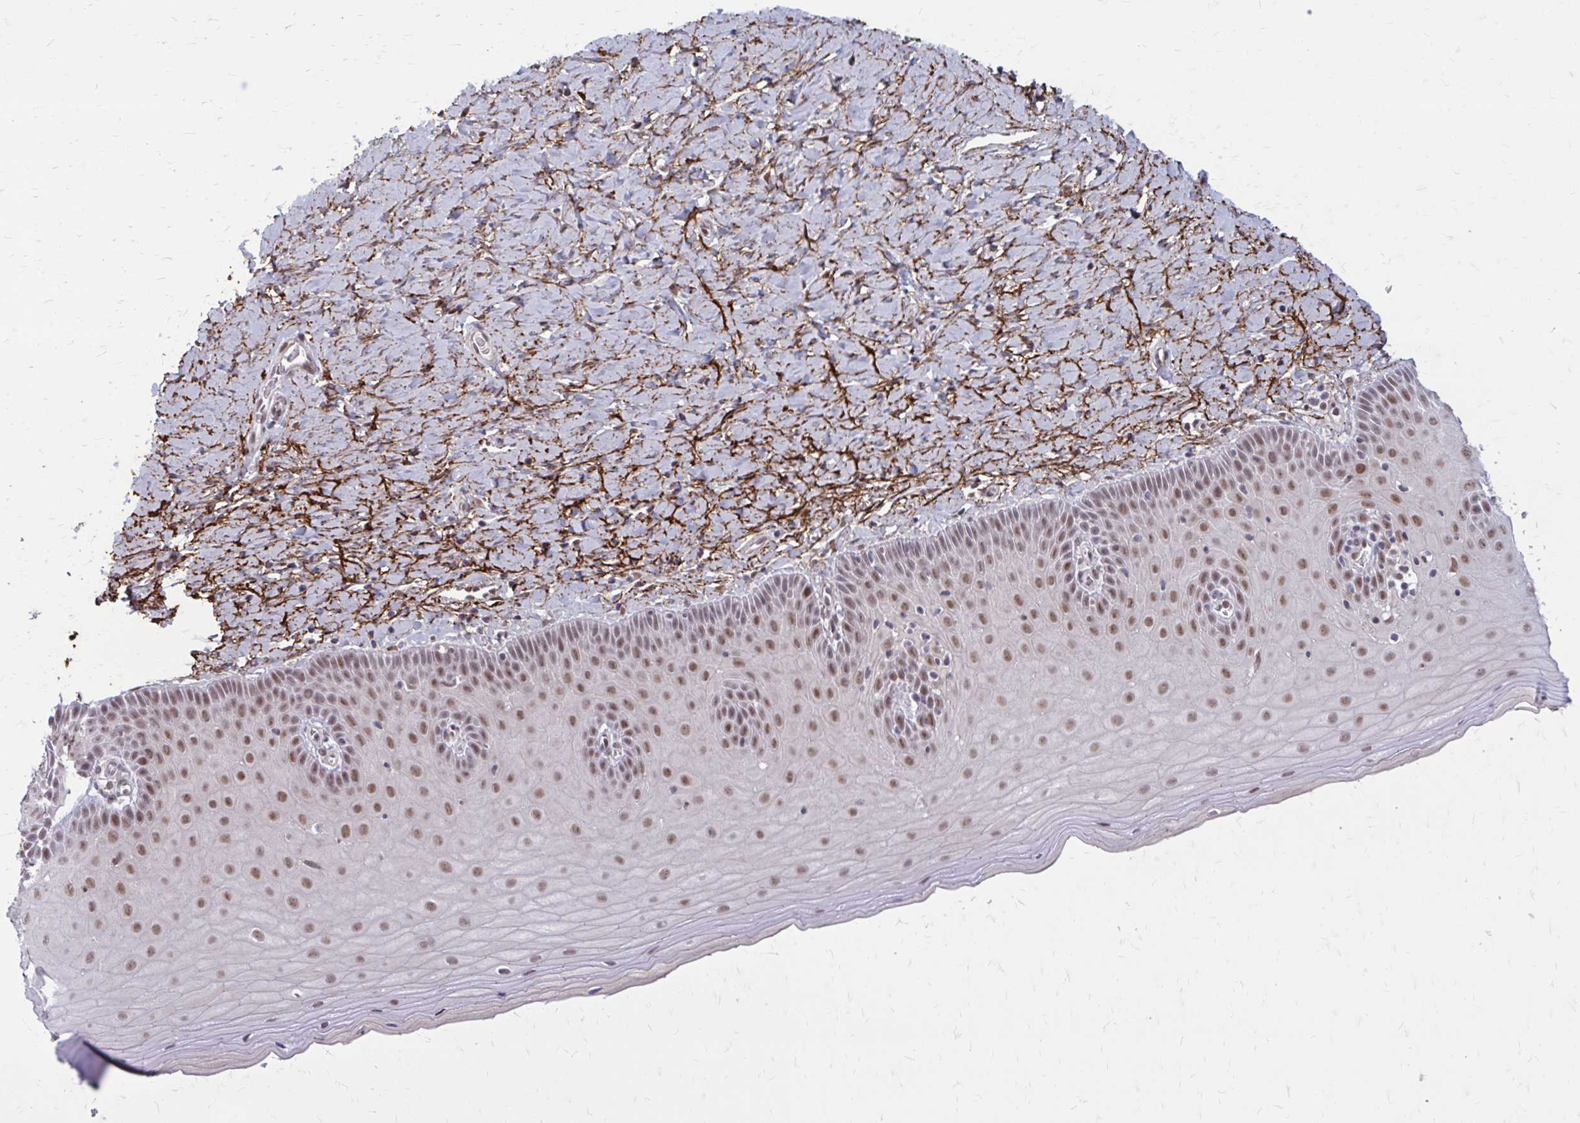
{"staining": {"intensity": "moderate", "quantity": ">75%", "location": "nuclear"}, "tissue": "cervix", "cell_type": "Glandular cells", "image_type": "normal", "snomed": [{"axis": "morphology", "description": "Normal tissue, NOS"}, {"axis": "topography", "description": "Cervix"}], "caption": "Moderate nuclear protein expression is appreciated in approximately >75% of glandular cells in cervix. (IHC, brightfield microscopy, high magnification).", "gene": "PSME4", "patient": {"sex": "female", "age": 37}}